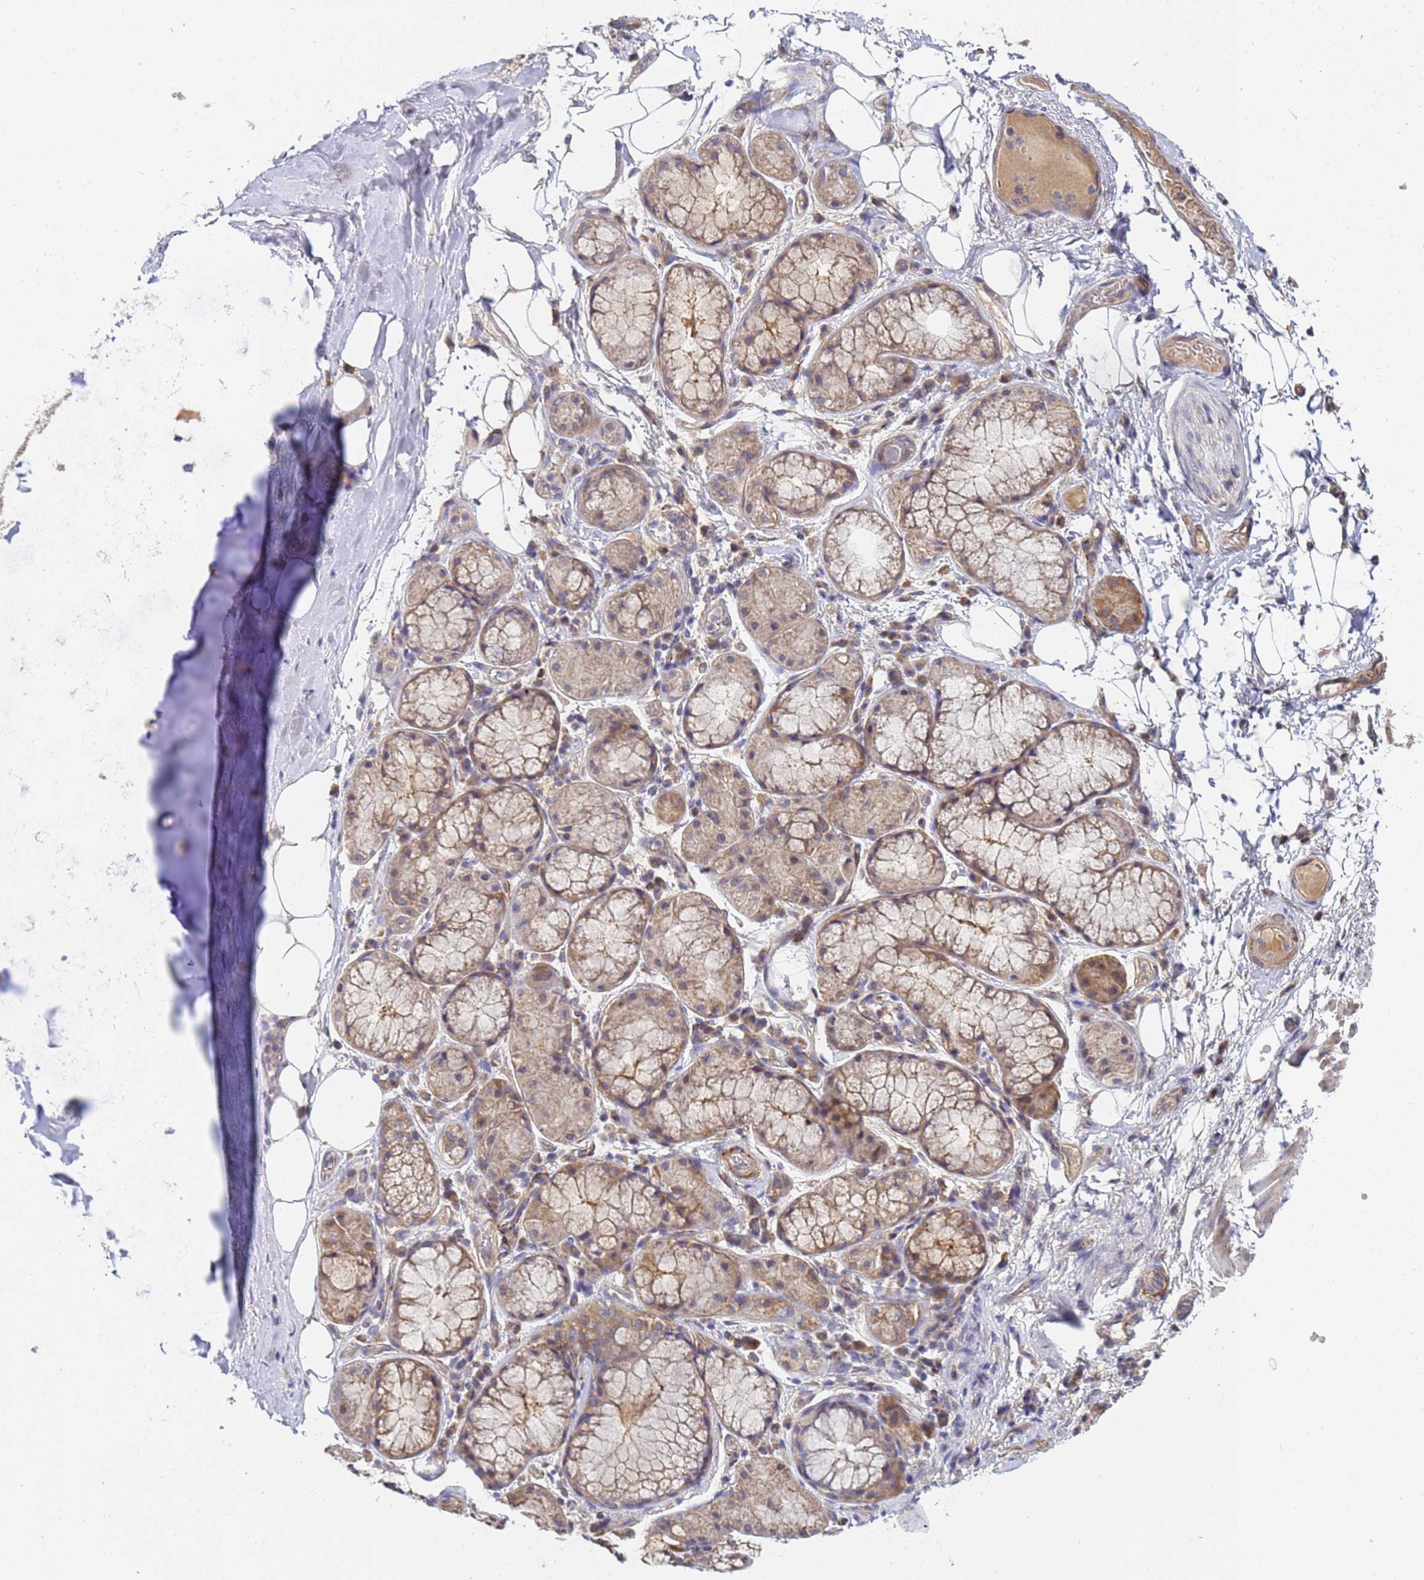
{"staining": {"intensity": "negative", "quantity": "none", "location": "none"}, "tissue": "soft tissue", "cell_type": "Chondrocytes", "image_type": "normal", "snomed": [{"axis": "morphology", "description": "Normal tissue, NOS"}, {"axis": "topography", "description": "Lymph node"}, {"axis": "topography", "description": "Cartilage tissue"}, {"axis": "topography", "description": "Bronchus"}], "caption": "This micrograph is of normal soft tissue stained with immunohistochemistry to label a protein in brown with the nuclei are counter-stained blue. There is no expression in chondrocytes.", "gene": "C5orf34", "patient": {"sex": "male", "age": 63}}